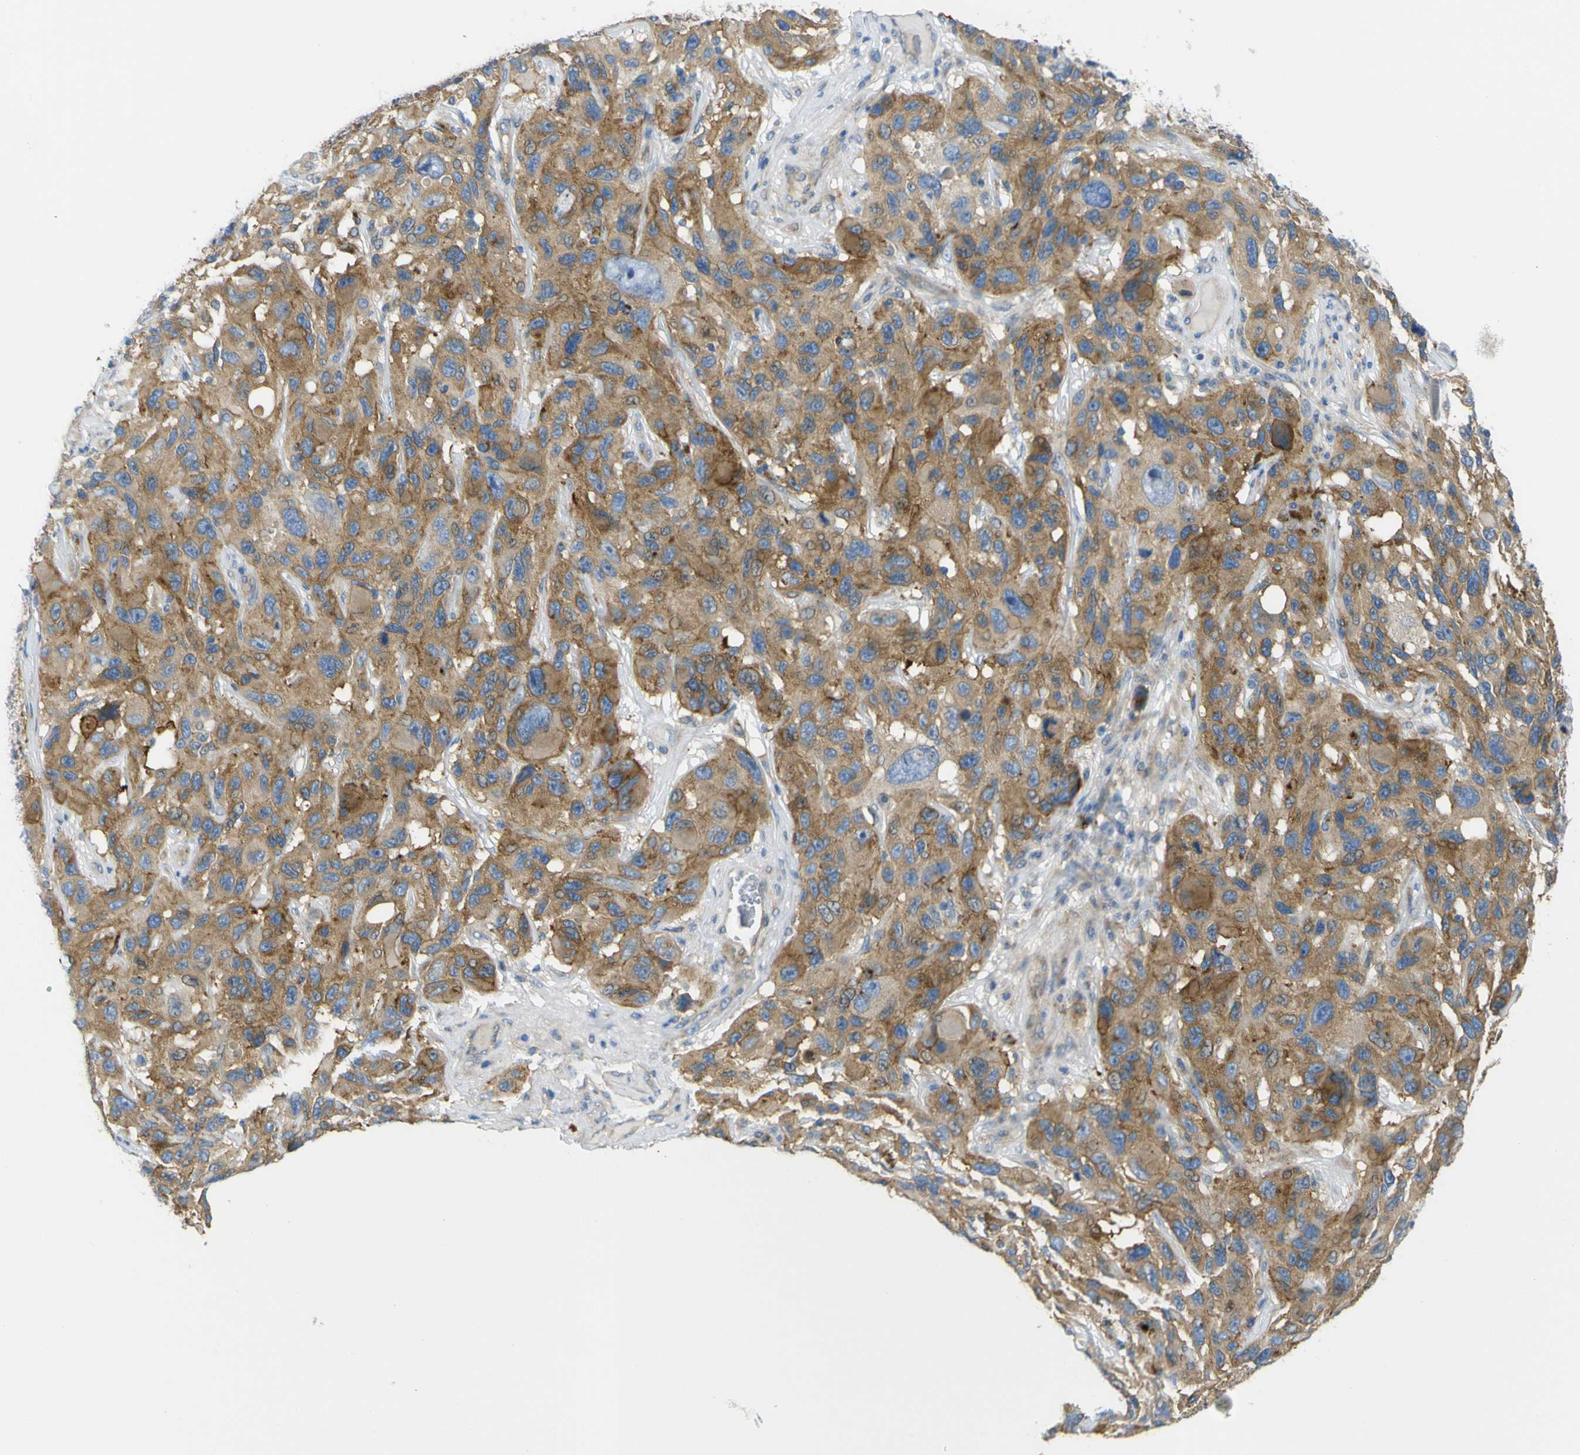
{"staining": {"intensity": "moderate", "quantity": ">75%", "location": "cytoplasmic/membranous"}, "tissue": "melanoma", "cell_type": "Tumor cells", "image_type": "cancer", "snomed": [{"axis": "morphology", "description": "Malignant melanoma, NOS"}, {"axis": "topography", "description": "Skin"}], "caption": "Brown immunohistochemical staining in human melanoma shows moderate cytoplasmic/membranous positivity in about >75% of tumor cells.", "gene": "SYPL1", "patient": {"sex": "male", "age": 53}}